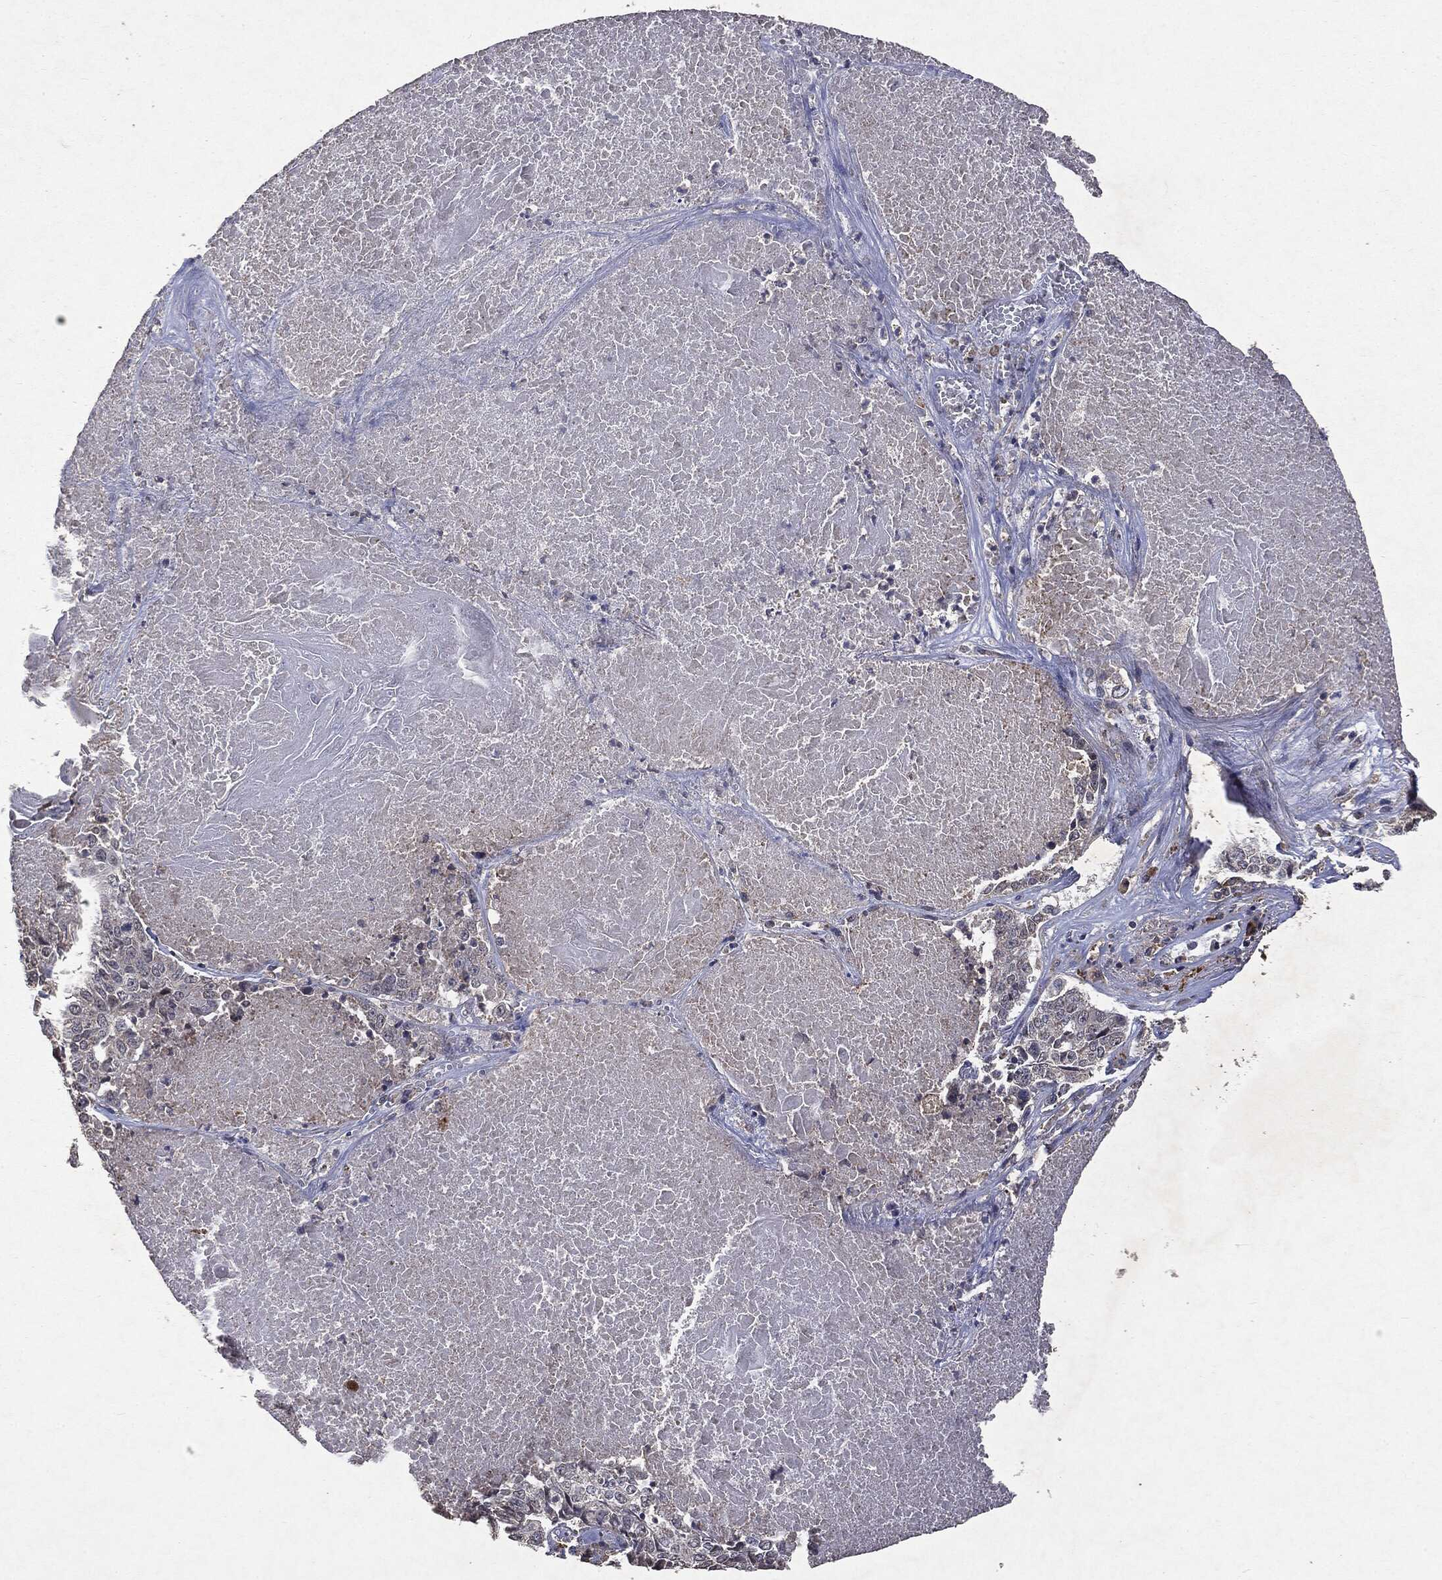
{"staining": {"intensity": "negative", "quantity": "none", "location": "none"}, "tissue": "lung cancer", "cell_type": "Tumor cells", "image_type": "cancer", "snomed": [{"axis": "morphology", "description": "Squamous cell carcinoma, NOS"}, {"axis": "topography", "description": "Lung"}], "caption": "Squamous cell carcinoma (lung) stained for a protein using immunohistochemistry (IHC) shows no positivity tumor cells.", "gene": "PTEN", "patient": {"sex": "male", "age": 64}}